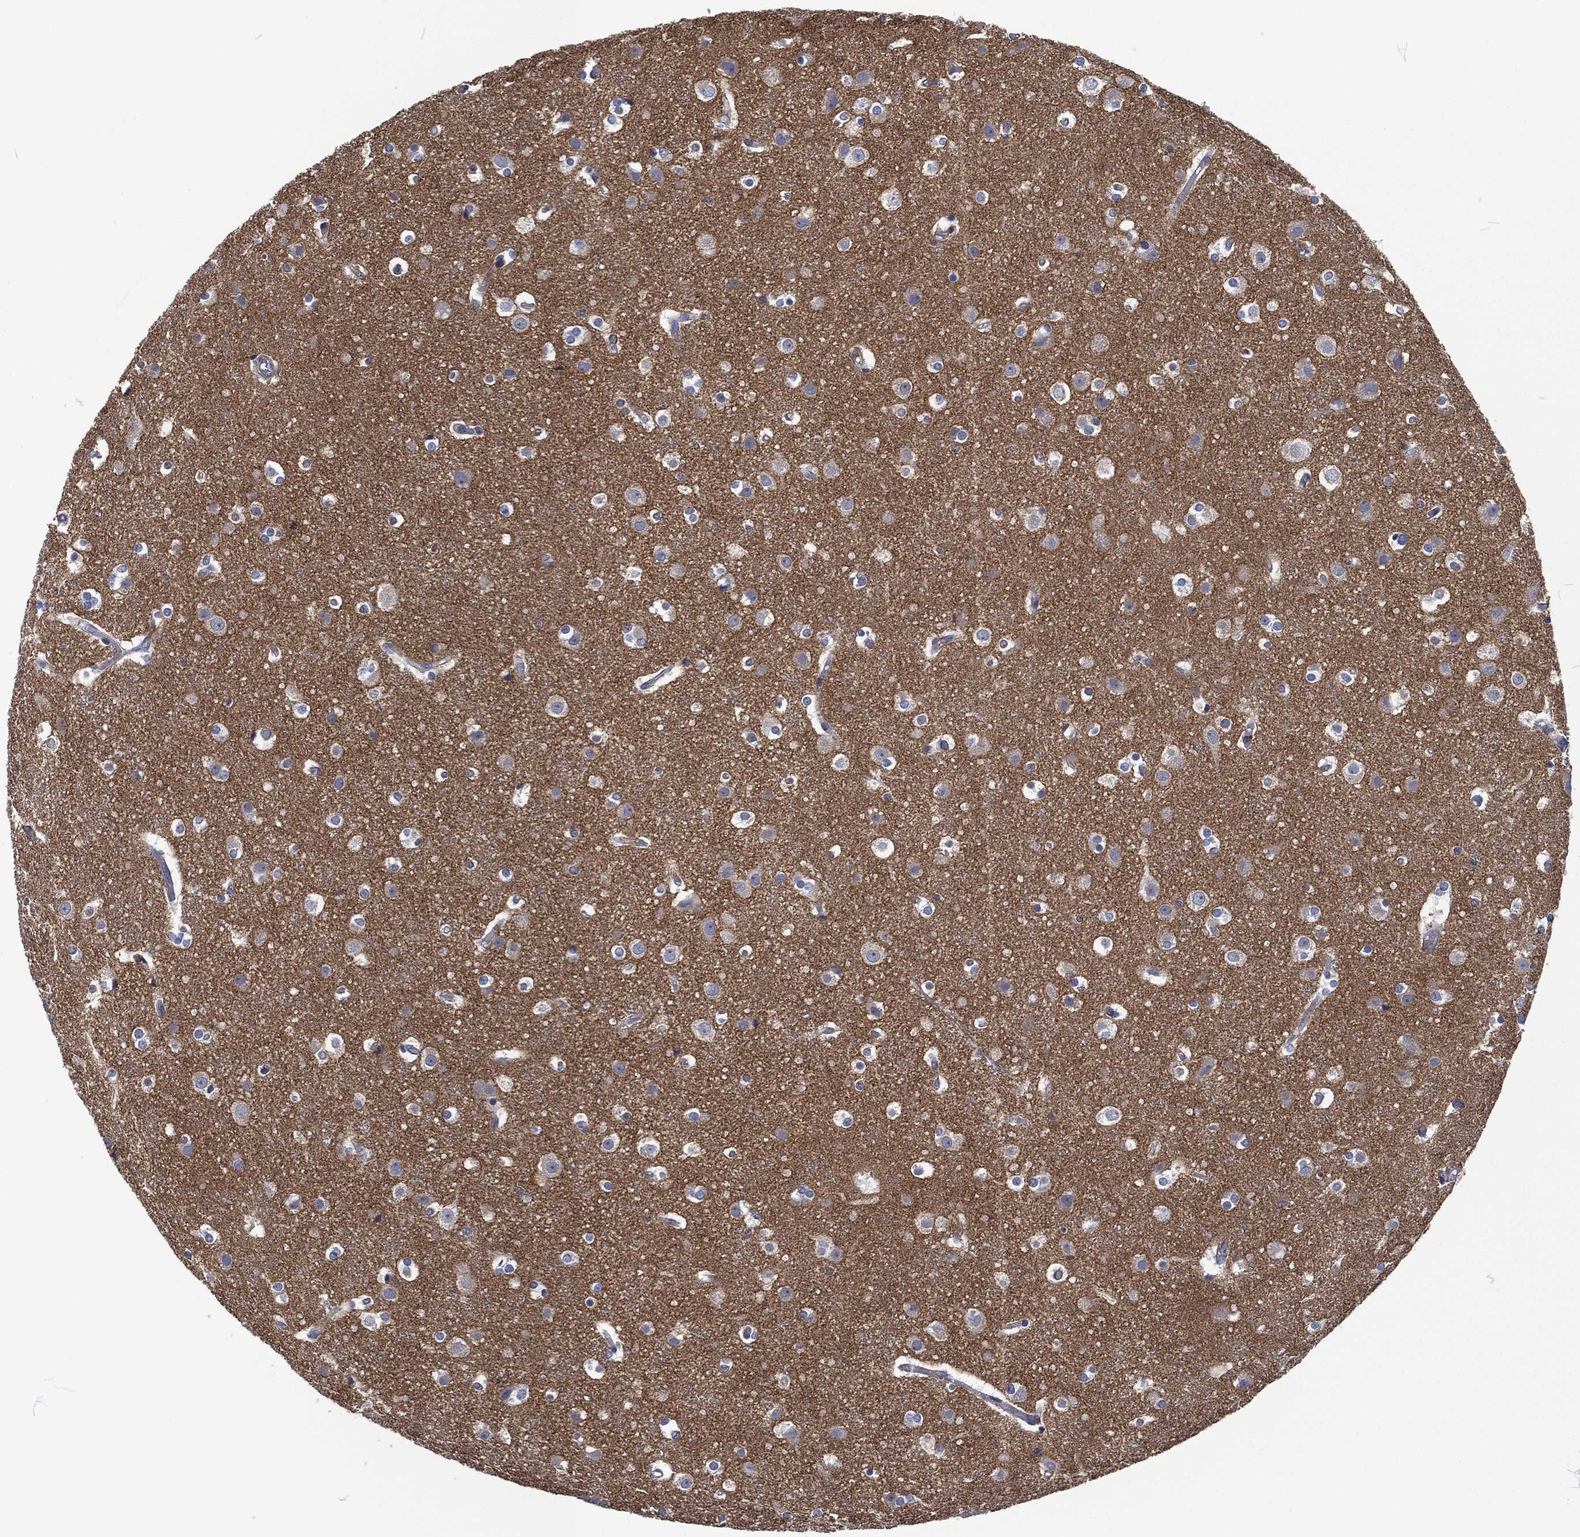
{"staining": {"intensity": "negative", "quantity": "none", "location": "none"}, "tissue": "cerebral cortex", "cell_type": "Endothelial cells", "image_type": "normal", "snomed": [{"axis": "morphology", "description": "Normal tissue, NOS"}, {"axis": "topography", "description": "Cerebral cortex"}], "caption": "Immunohistochemical staining of benign human cerebral cortex displays no significant positivity in endothelial cells.", "gene": "LGALS9", "patient": {"sex": "female", "age": 52}}